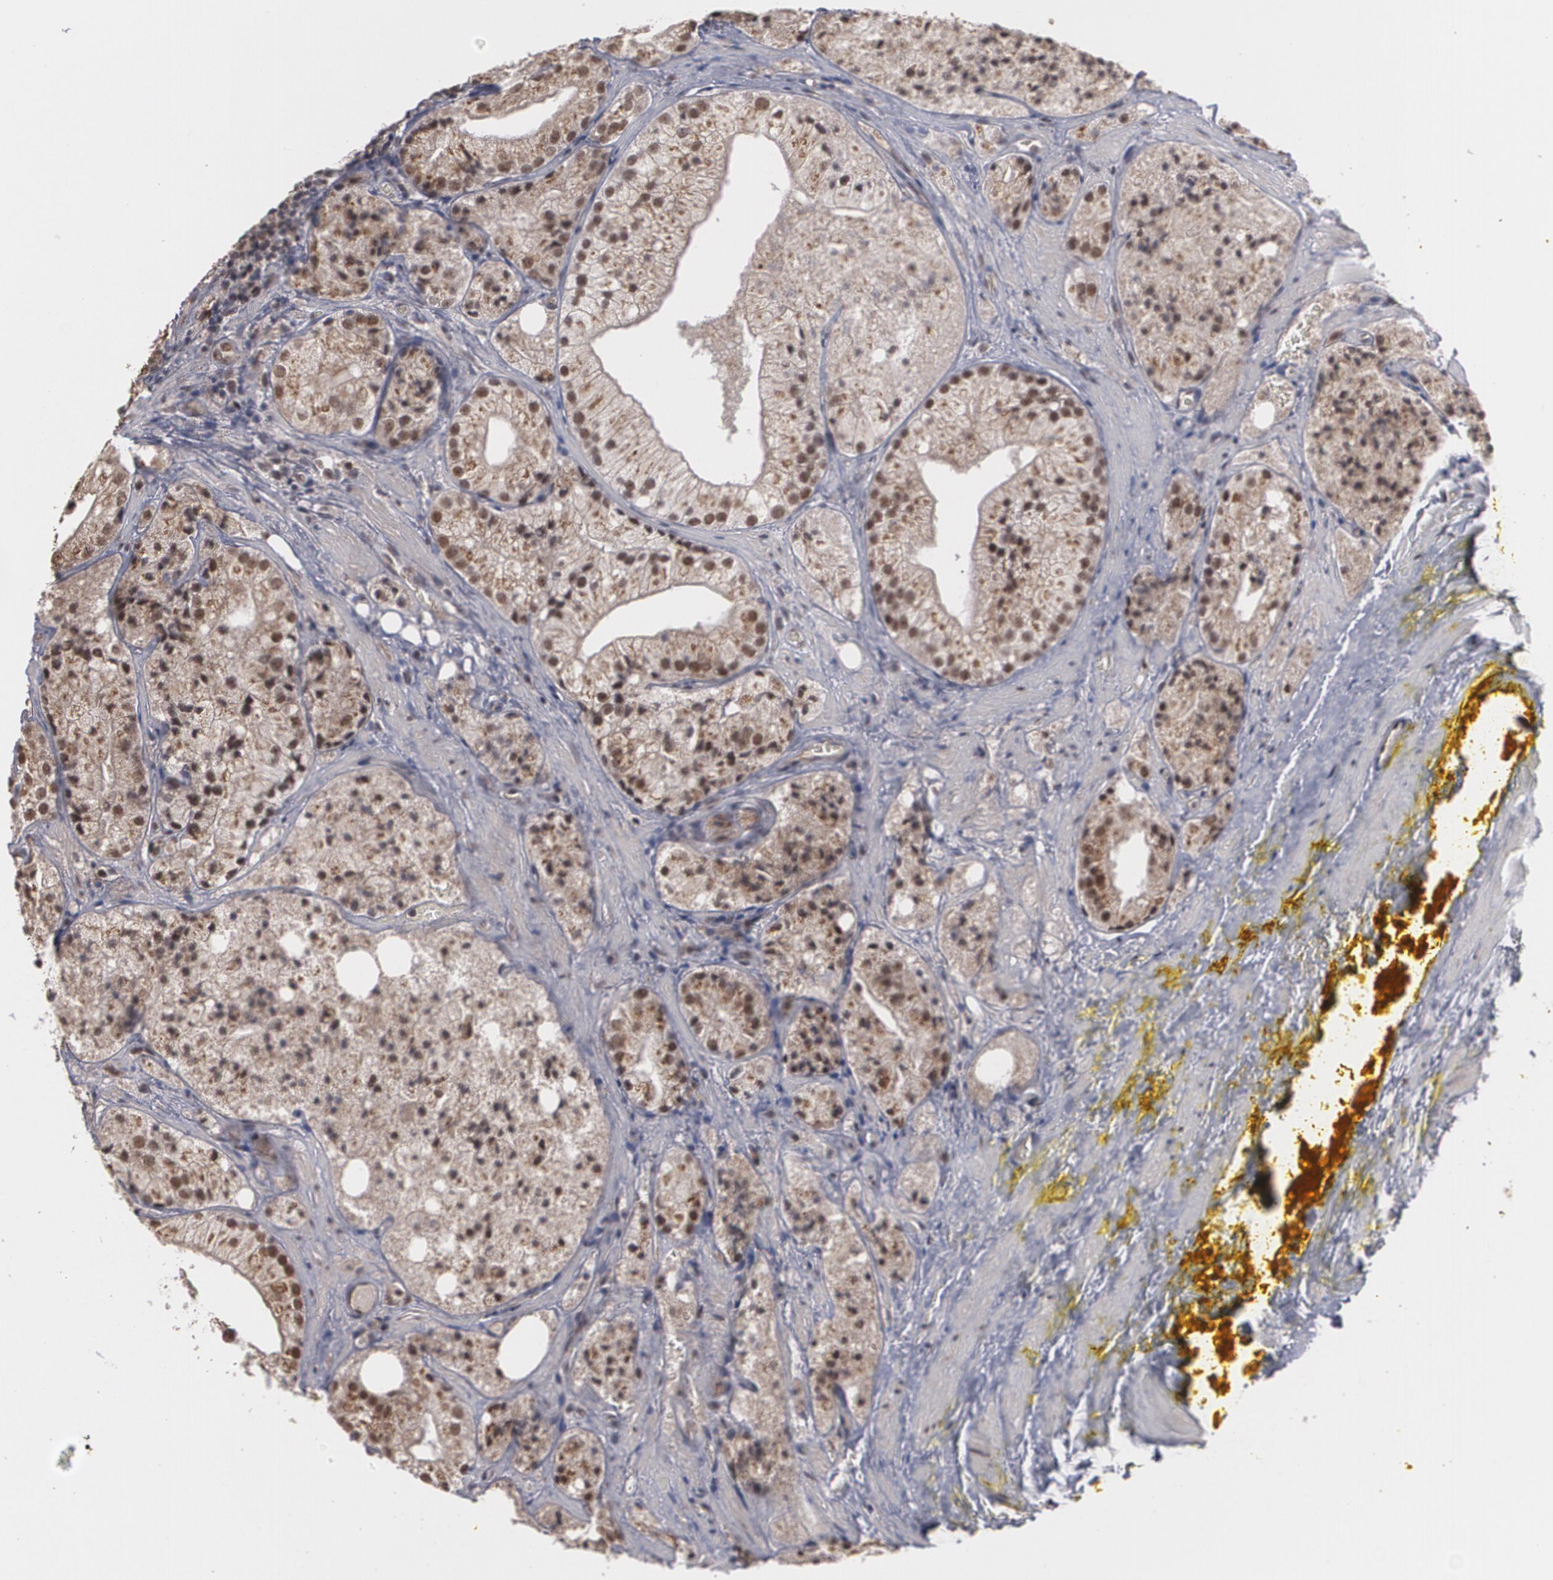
{"staining": {"intensity": "moderate", "quantity": ">75%", "location": "cytoplasmic/membranous,nuclear"}, "tissue": "prostate cancer", "cell_type": "Tumor cells", "image_type": "cancer", "snomed": [{"axis": "morphology", "description": "Adenocarcinoma, Low grade"}, {"axis": "topography", "description": "Prostate"}], "caption": "IHC (DAB (3,3'-diaminobenzidine)) staining of prostate adenocarcinoma (low-grade) reveals moderate cytoplasmic/membranous and nuclear protein positivity in approximately >75% of tumor cells.", "gene": "ZNF75A", "patient": {"sex": "male", "age": 60}}